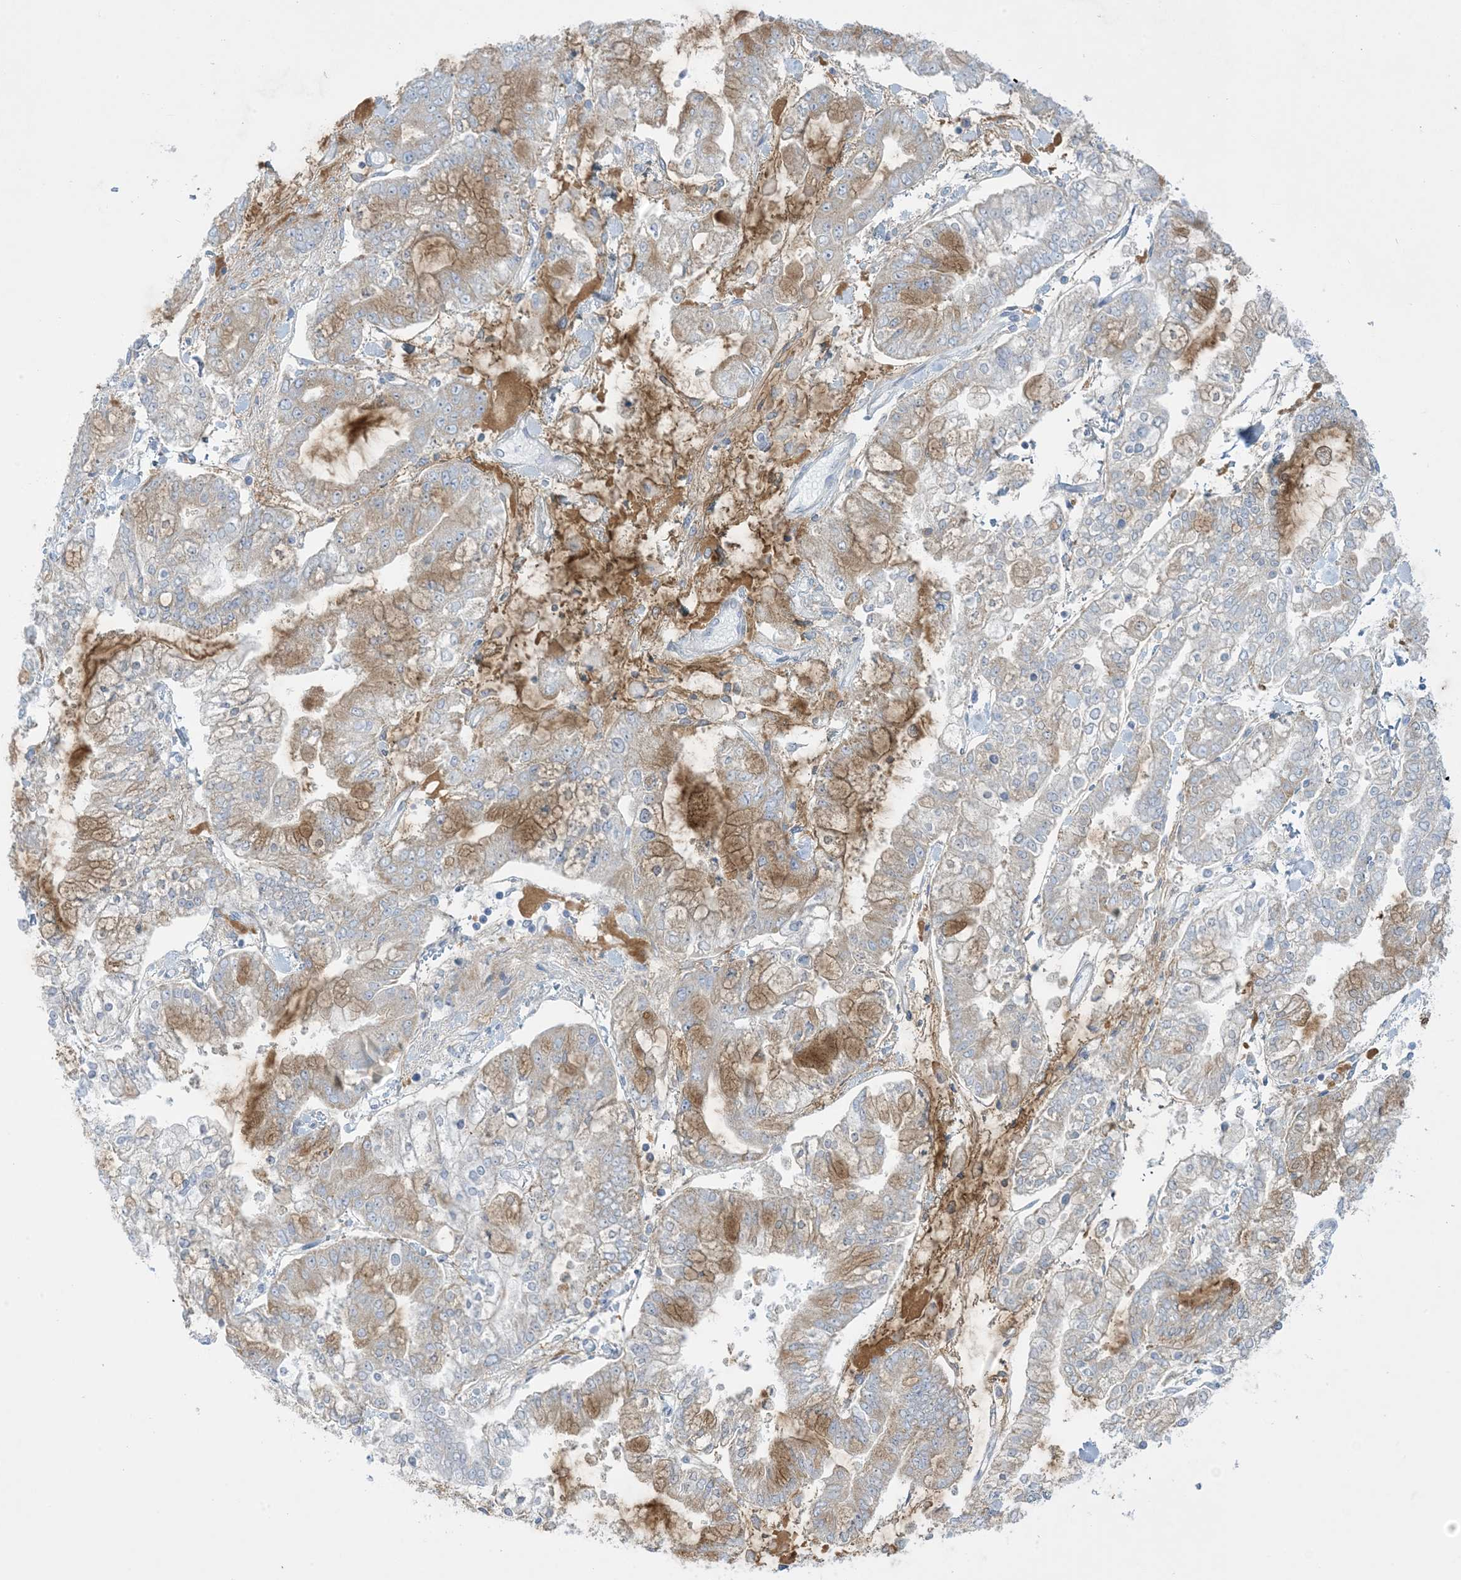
{"staining": {"intensity": "moderate", "quantity": "25%-75%", "location": "cytoplasmic/membranous"}, "tissue": "stomach cancer", "cell_type": "Tumor cells", "image_type": "cancer", "snomed": [{"axis": "morphology", "description": "Normal tissue, NOS"}, {"axis": "morphology", "description": "Adenocarcinoma, NOS"}, {"axis": "topography", "description": "Stomach, upper"}, {"axis": "topography", "description": "Stomach"}], "caption": "Moderate cytoplasmic/membranous protein staining is appreciated in approximately 25%-75% of tumor cells in stomach cancer (adenocarcinoma). Nuclei are stained in blue.", "gene": "ZDHHC4", "patient": {"sex": "male", "age": 76}}